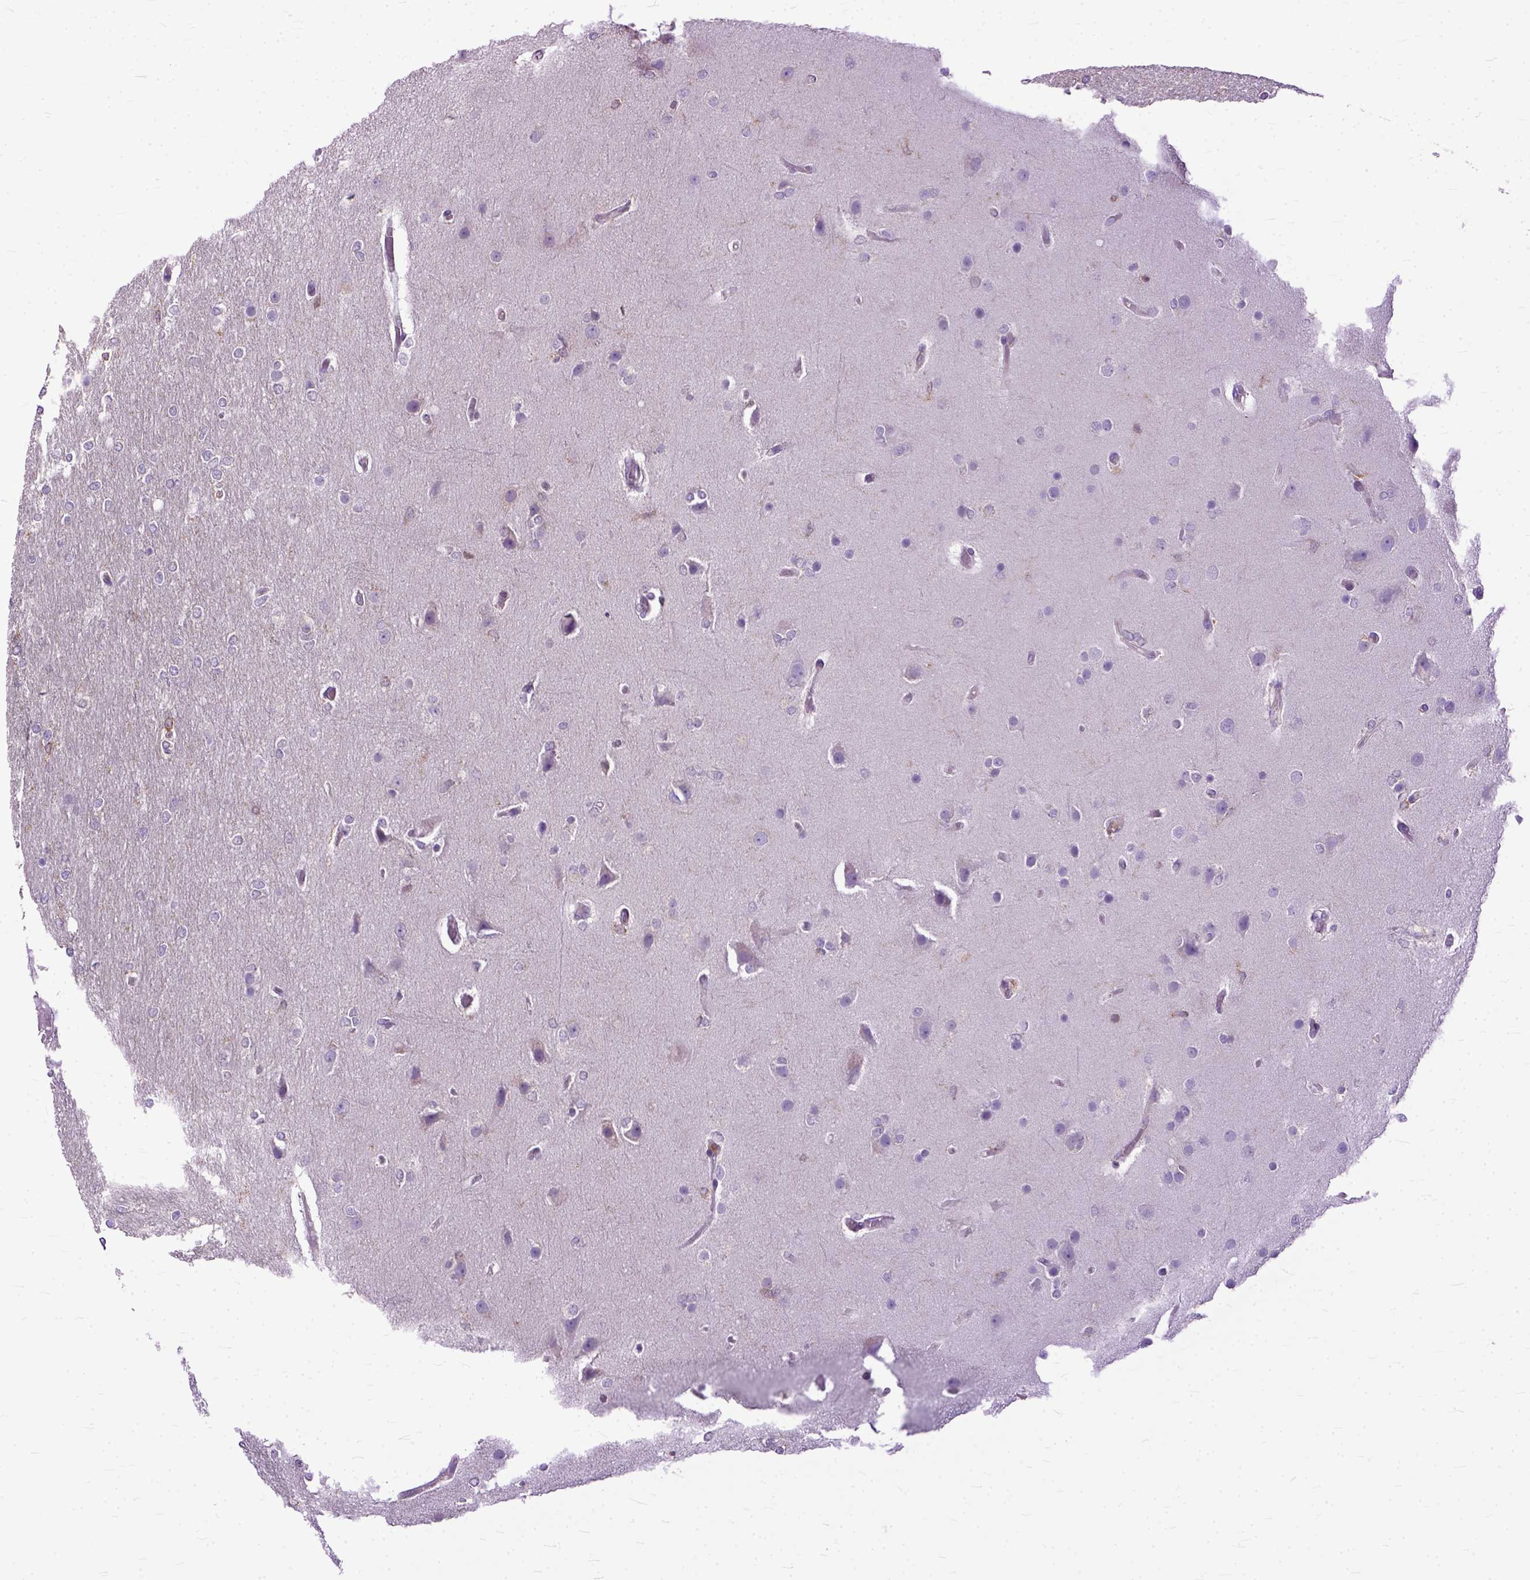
{"staining": {"intensity": "weak", "quantity": "<25%", "location": "cytoplasmic/membranous,nuclear"}, "tissue": "glioma", "cell_type": "Tumor cells", "image_type": "cancer", "snomed": [{"axis": "morphology", "description": "Glioma, malignant, High grade"}, {"axis": "topography", "description": "Brain"}], "caption": "Histopathology image shows no significant protein positivity in tumor cells of malignant high-grade glioma. The staining is performed using DAB brown chromogen with nuclei counter-stained in using hematoxylin.", "gene": "NAMPT", "patient": {"sex": "female", "age": 61}}